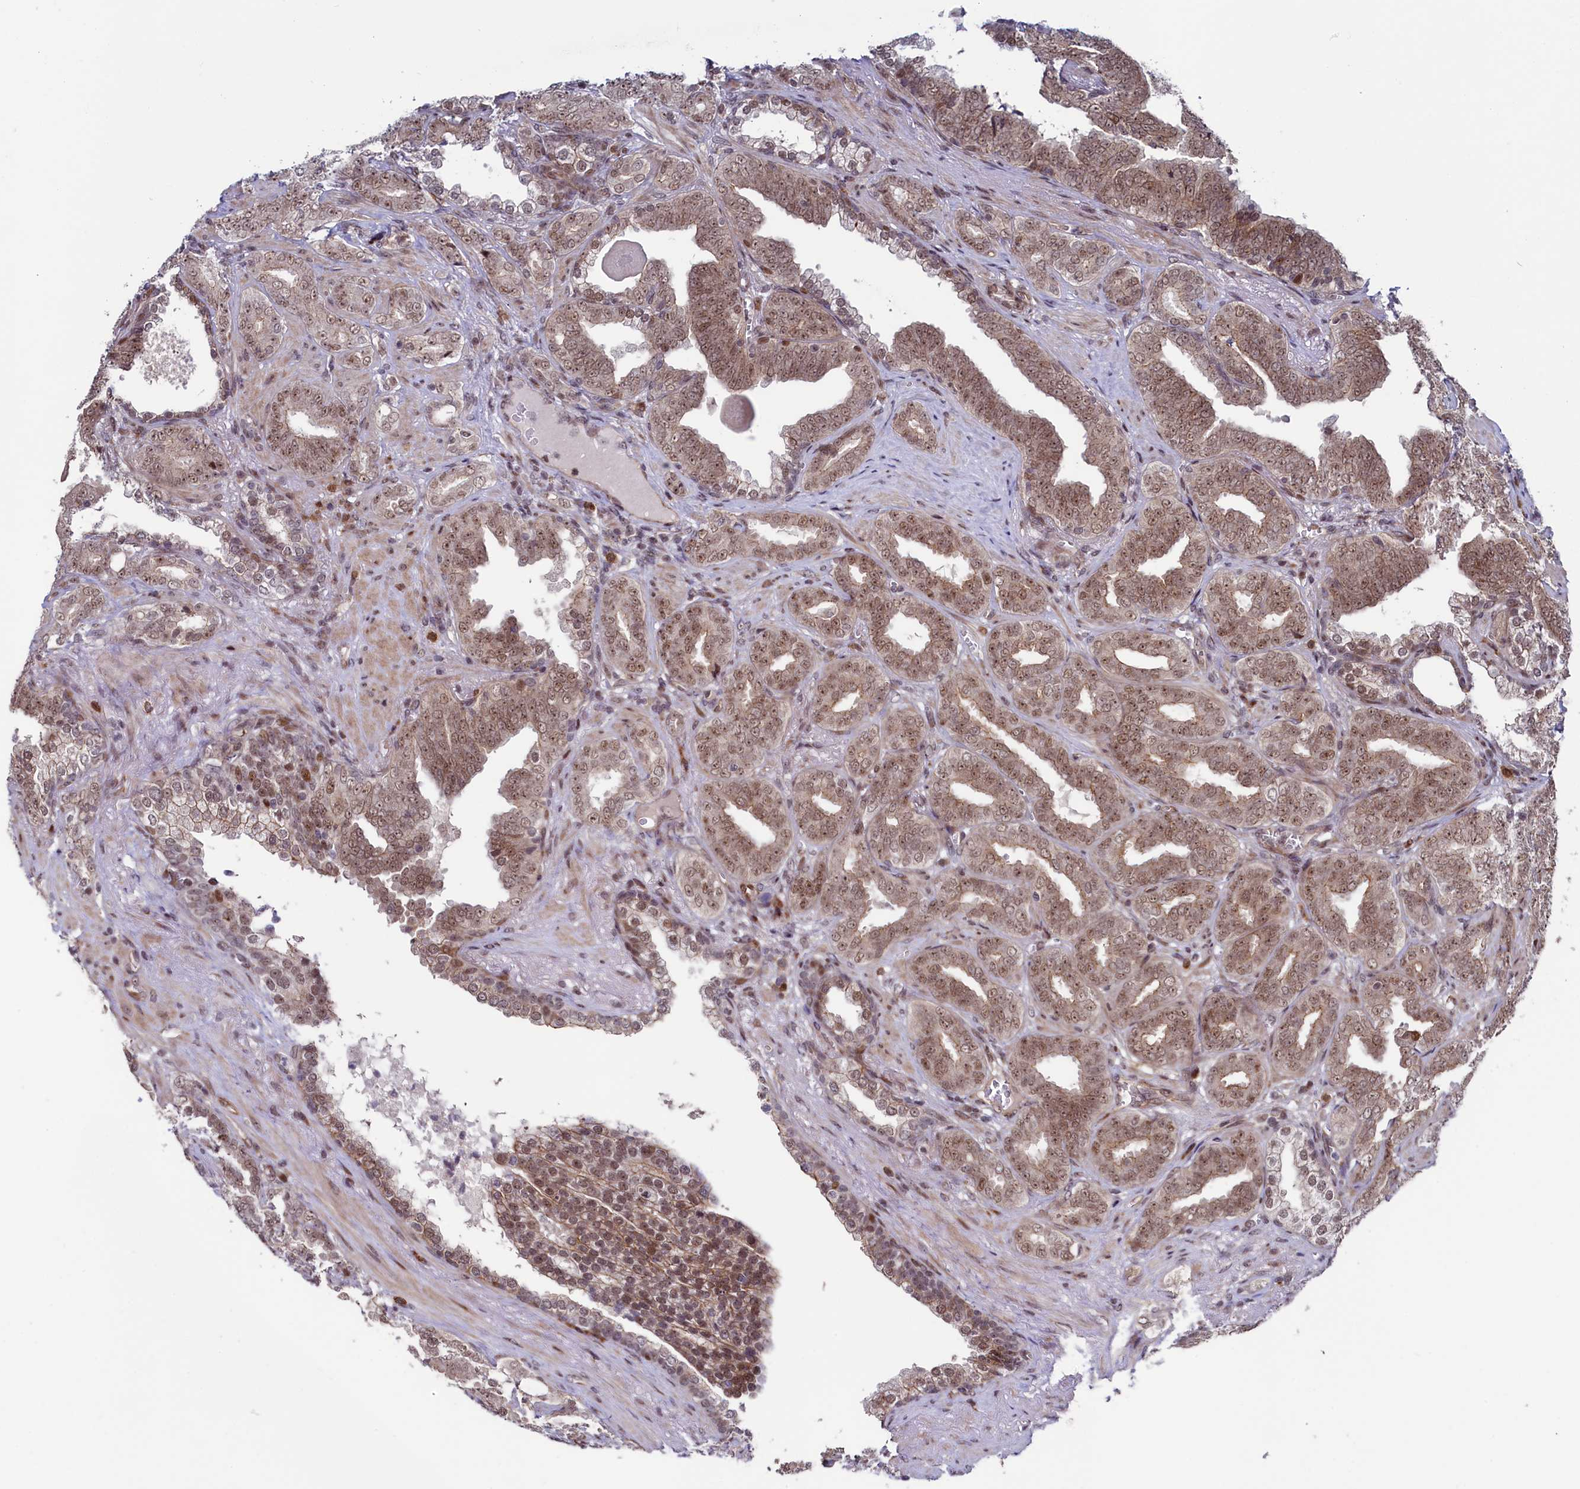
{"staining": {"intensity": "moderate", "quantity": ">75%", "location": "nuclear"}, "tissue": "prostate cancer", "cell_type": "Tumor cells", "image_type": "cancer", "snomed": [{"axis": "morphology", "description": "Adenocarcinoma, High grade"}, {"axis": "topography", "description": "Prostate and seminal vesicle, NOS"}], "caption": "An image of prostate cancer stained for a protein reveals moderate nuclear brown staining in tumor cells. Nuclei are stained in blue.", "gene": "LEO1", "patient": {"sex": "male", "age": 67}}